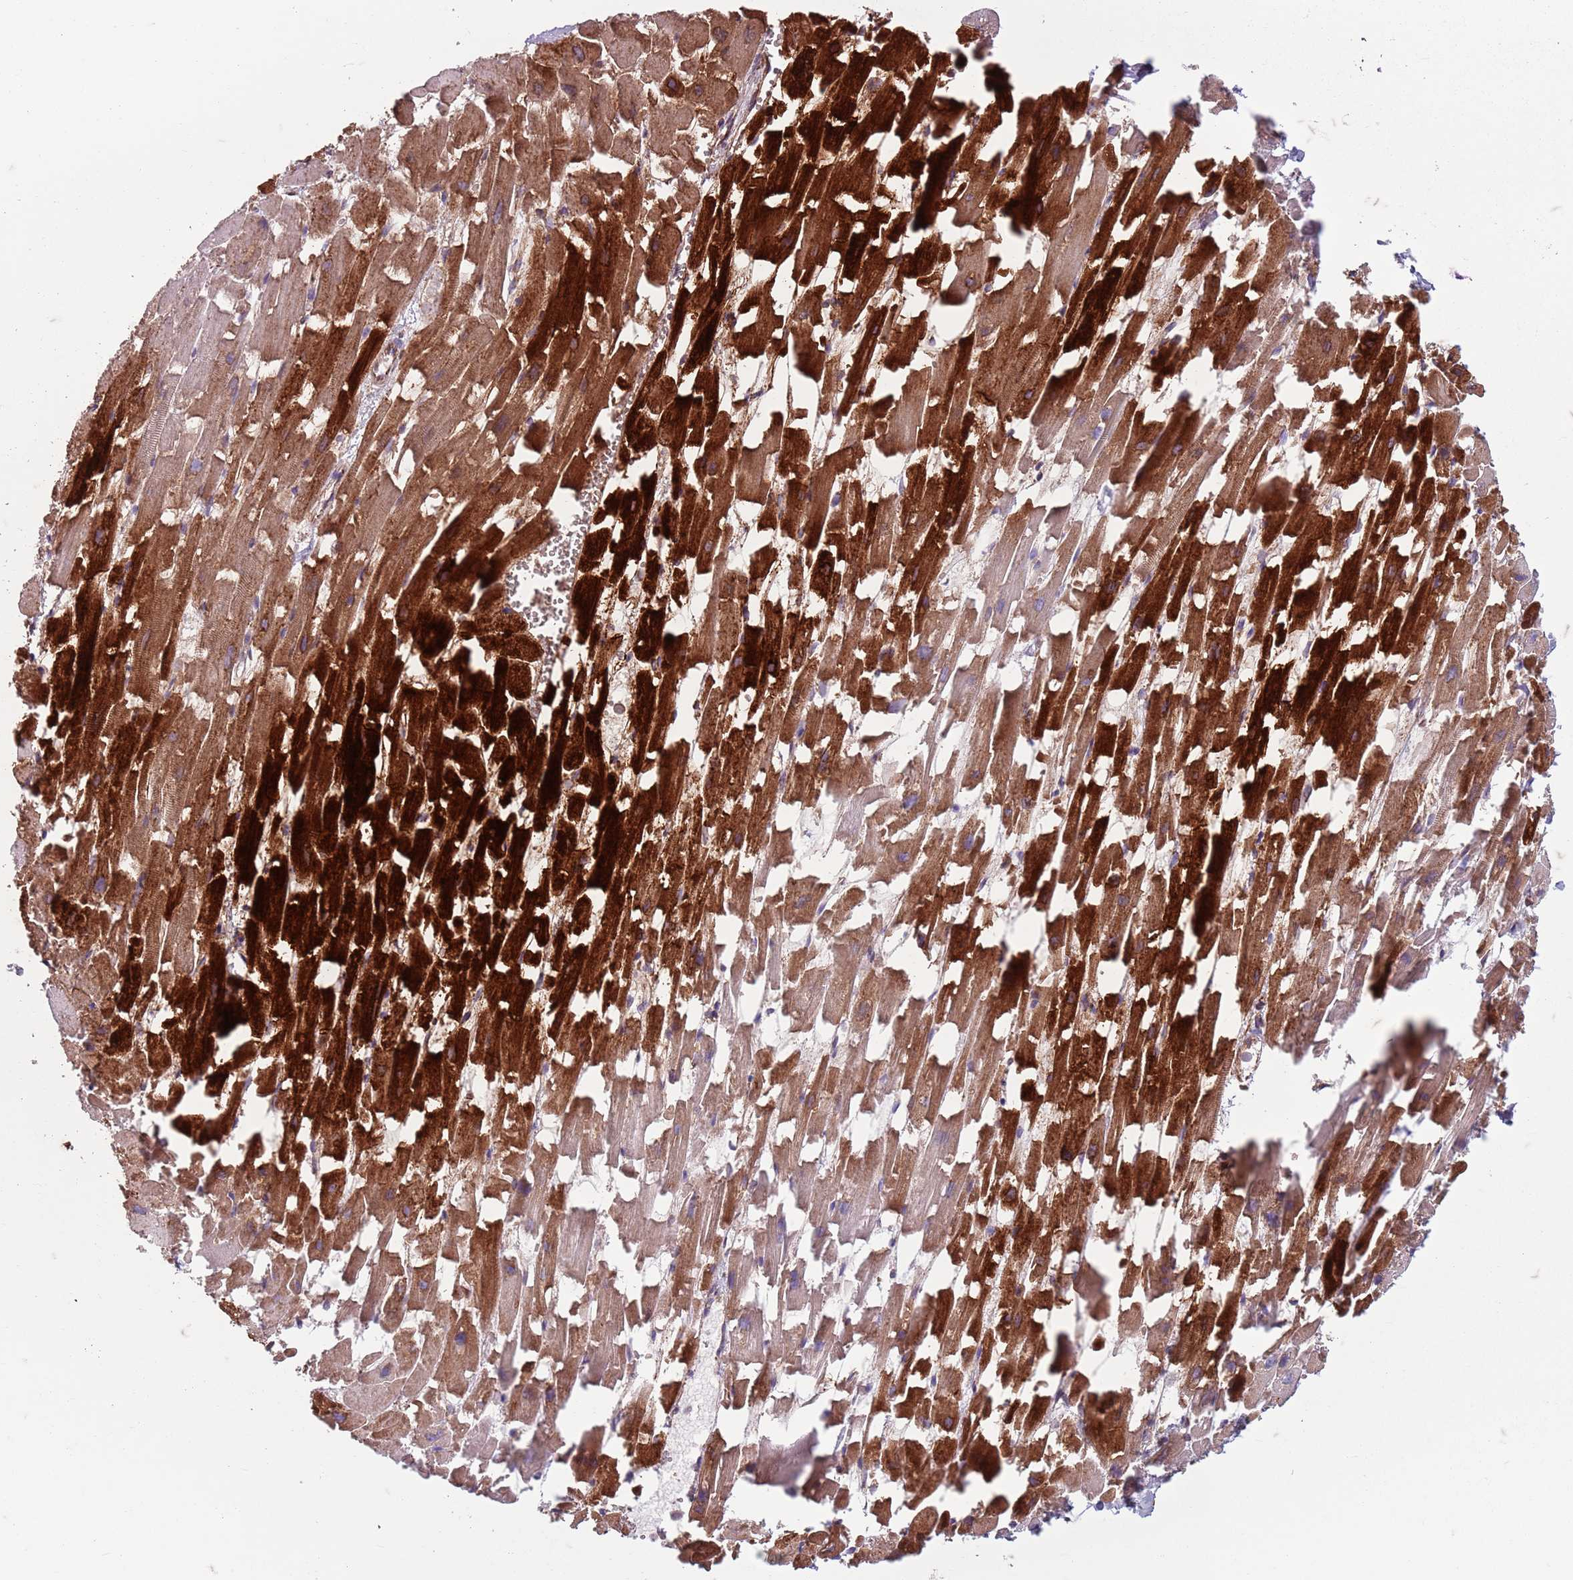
{"staining": {"intensity": "strong", "quantity": "<25%", "location": "cytoplasmic/membranous"}, "tissue": "heart muscle", "cell_type": "Cardiomyocytes", "image_type": "normal", "snomed": [{"axis": "morphology", "description": "Normal tissue, NOS"}, {"axis": "topography", "description": "Heart"}], "caption": "Protein expression analysis of unremarkable heart muscle reveals strong cytoplasmic/membranous staining in about <25% of cardiomyocytes.", "gene": "TAS2R38", "patient": {"sex": "female", "age": 64}}